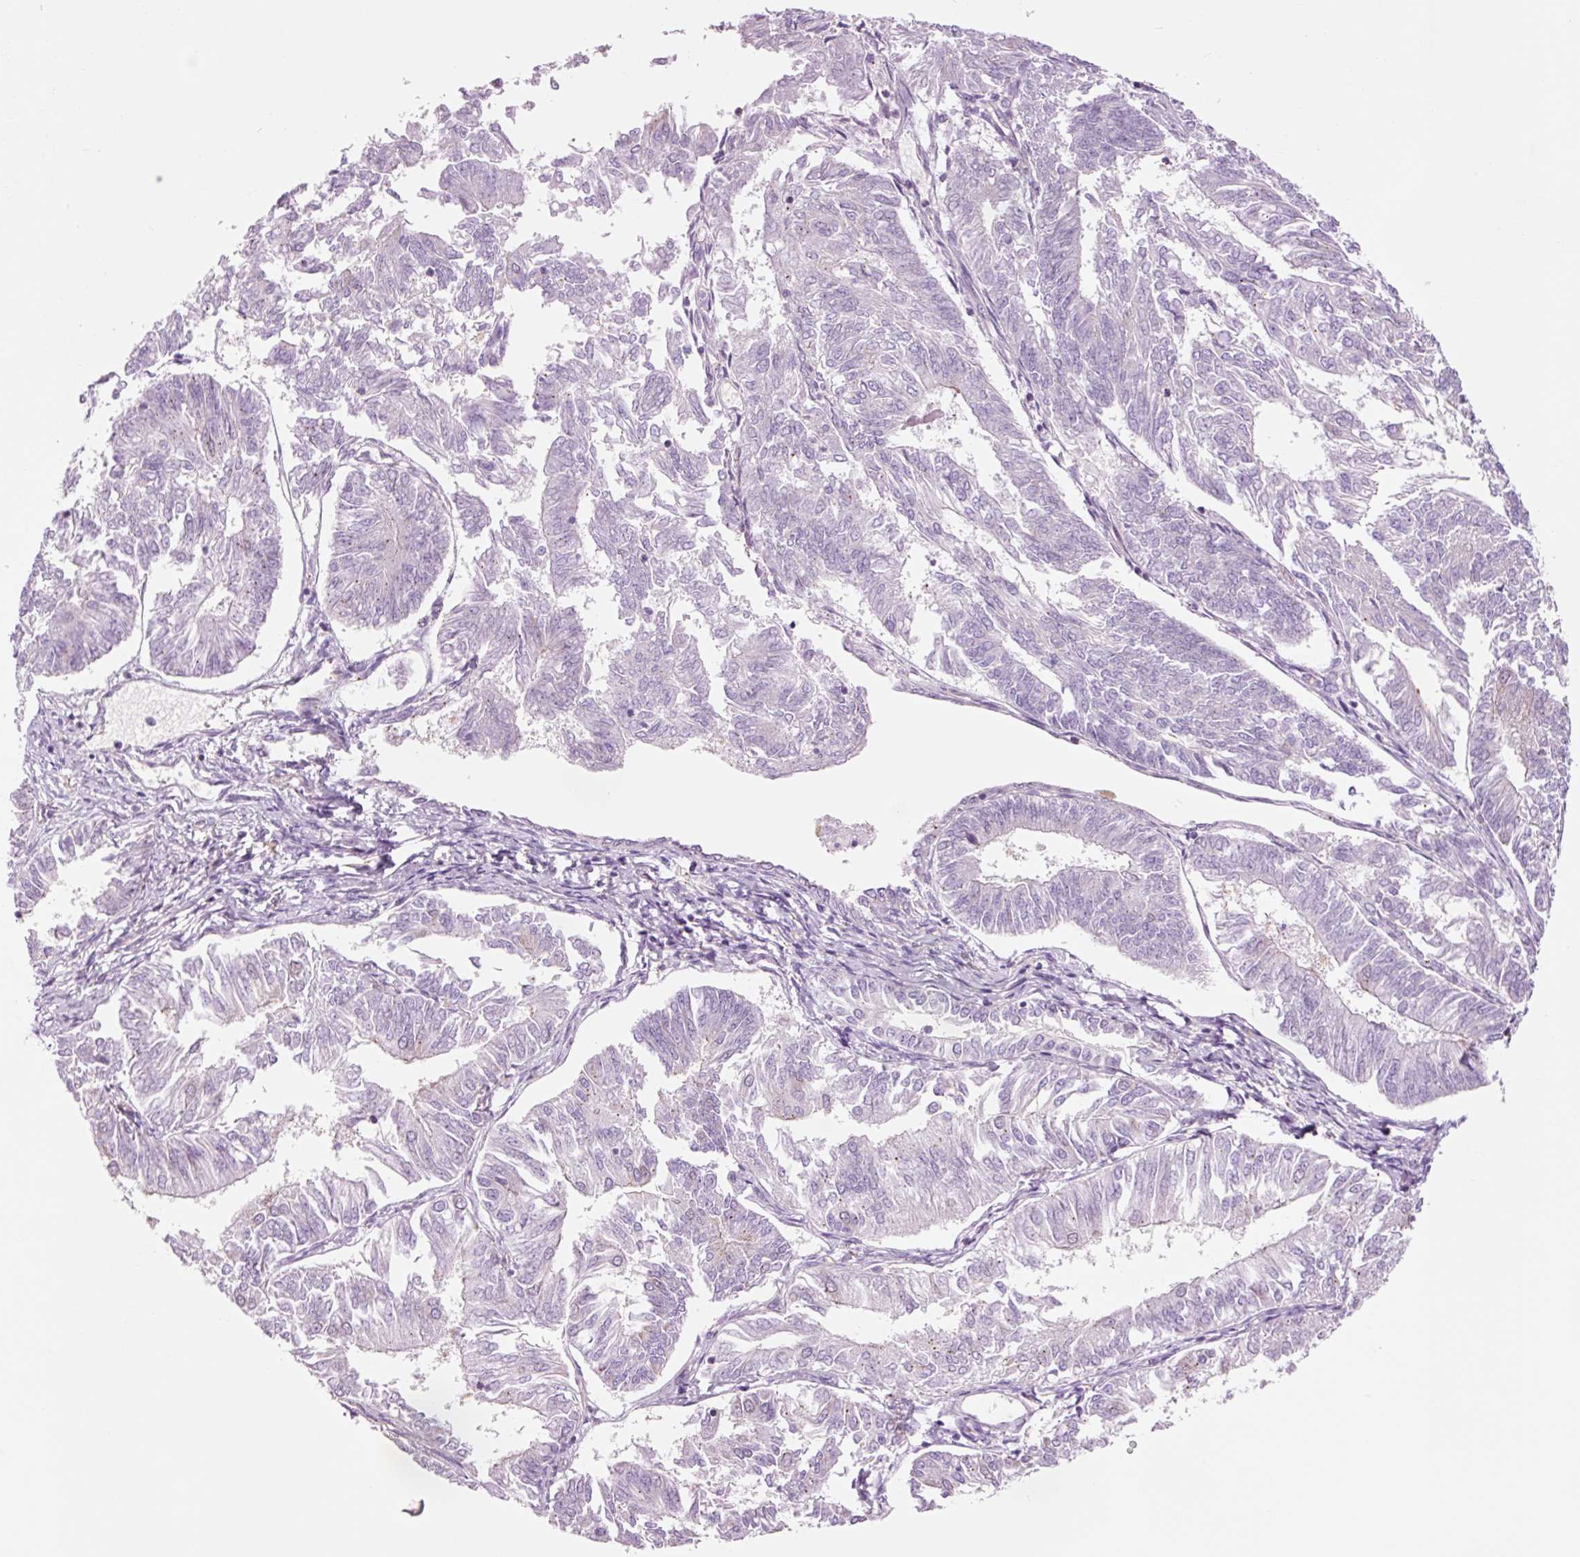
{"staining": {"intensity": "negative", "quantity": "none", "location": "none"}, "tissue": "endometrial cancer", "cell_type": "Tumor cells", "image_type": "cancer", "snomed": [{"axis": "morphology", "description": "Adenocarcinoma, NOS"}, {"axis": "topography", "description": "Endometrium"}], "caption": "This histopathology image is of endometrial cancer stained with immunohistochemistry (IHC) to label a protein in brown with the nuclei are counter-stained blue. There is no positivity in tumor cells.", "gene": "HSPA4L", "patient": {"sex": "female", "age": 58}}